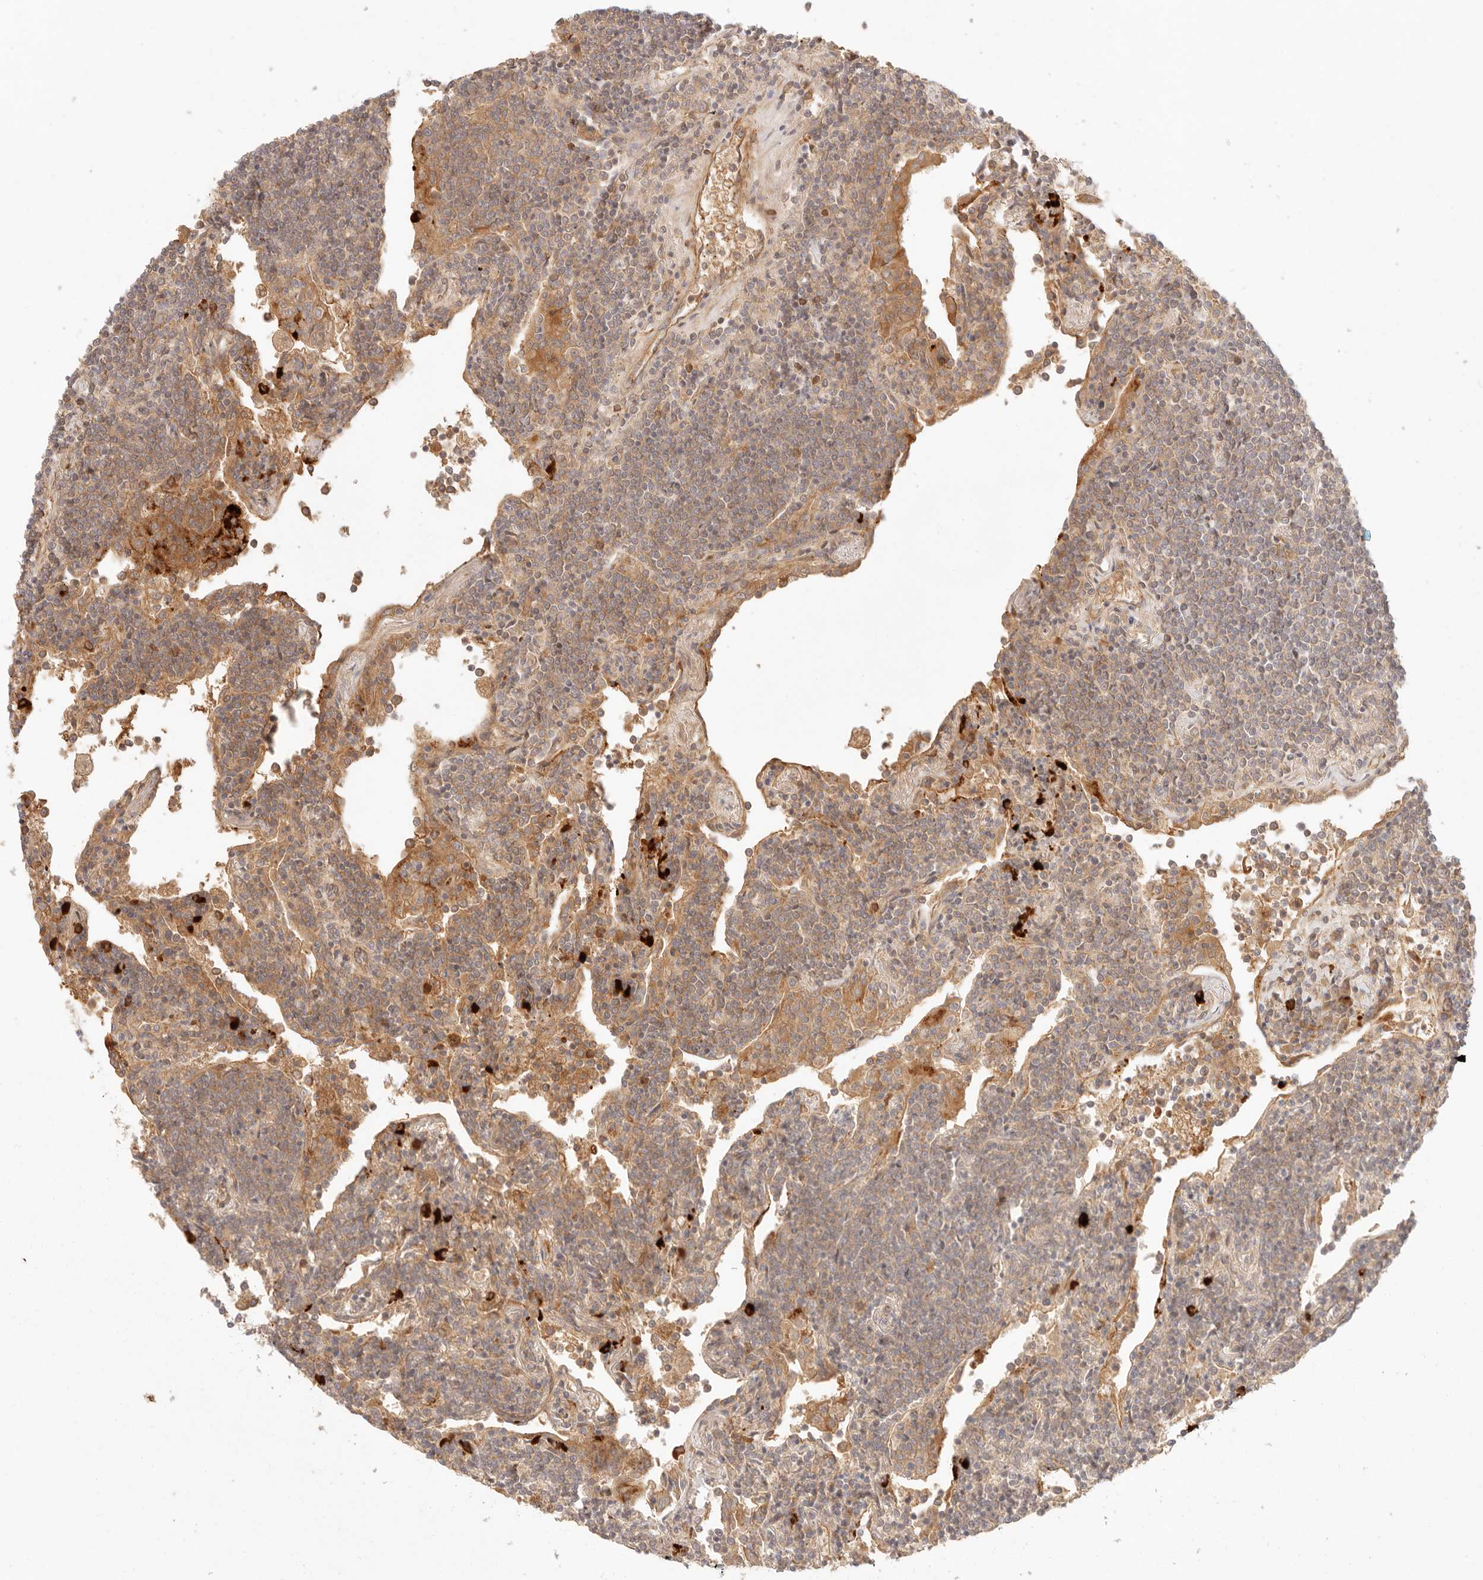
{"staining": {"intensity": "weak", "quantity": "25%-75%", "location": "cytoplasmic/membranous"}, "tissue": "lymphoma", "cell_type": "Tumor cells", "image_type": "cancer", "snomed": [{"axis": "morphology", "description": "Malignant lymphoma, non-Hodgkin's type, Low grade"}, {"axis": "topography", "description": "Lung"}], "caption": "Immunohistochemical staining of low-grade malignant lymphoma, non-Hodgkin's type reveals low levels of weak cytoplasmic/membranous expression in approximately 25%-75% of tumor cells.", "gene": "PPP1R3B", "patient": {"sex": "female", "age": 71}}